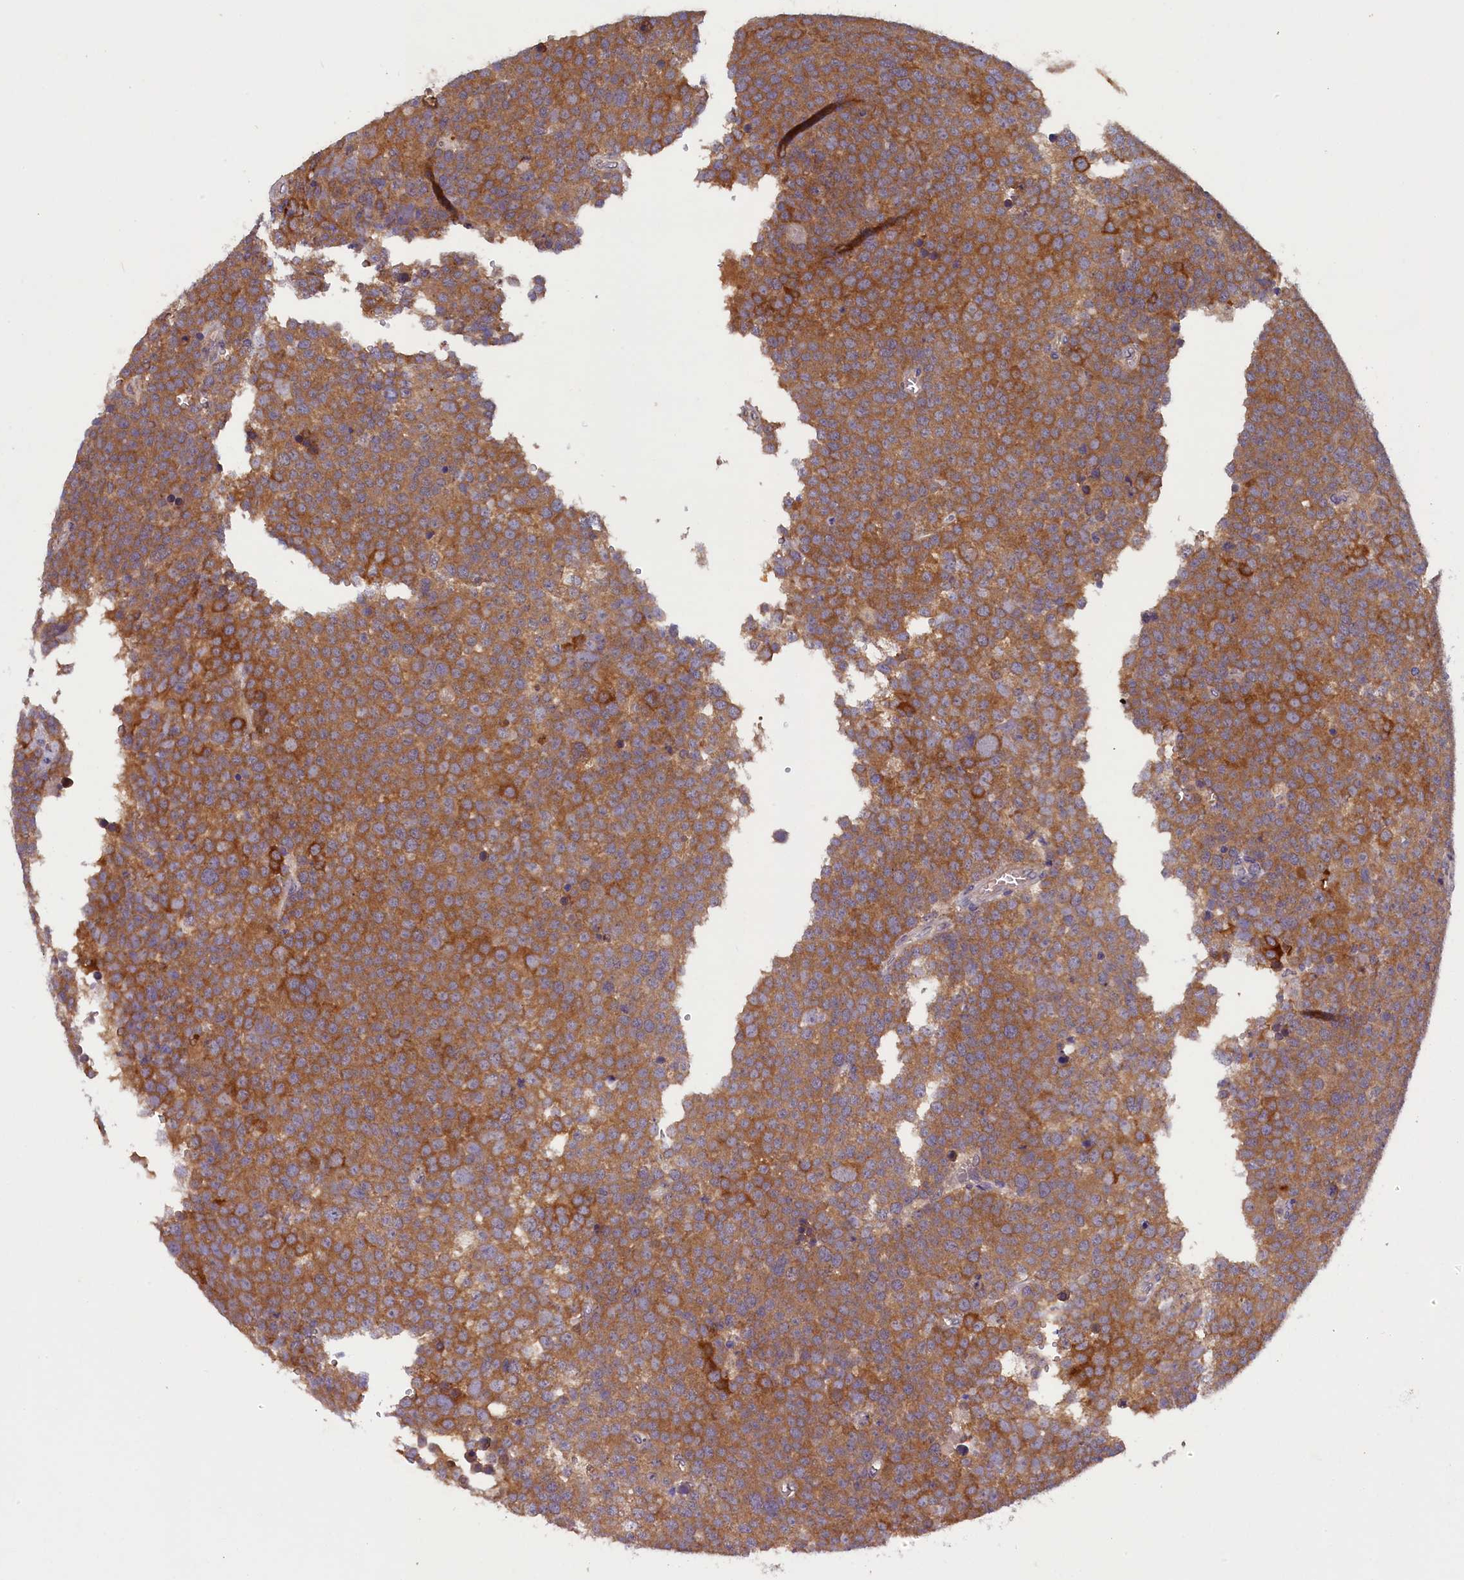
{"staining": {"intensity": "moderate", "quantity": ">75%", "location": "cytoplasmic/membranous"}, "tissue": "testis cancer", "cell_type": "Tumor cells", "image_type": "cancer", "snomed": [{"axis": "morphology", "description": "Seminoma, NOS"}, {"axis": "topography", "description": "Testis"}], "caption": "Immunohistochemical staining of testis seminoma demonstrates medium levels of moderate cytoplasmic/membranous positivity in about >75% of tumor cells.", "gene": "CCDC9B", "patient": {"sex": "male", "age": 71}}